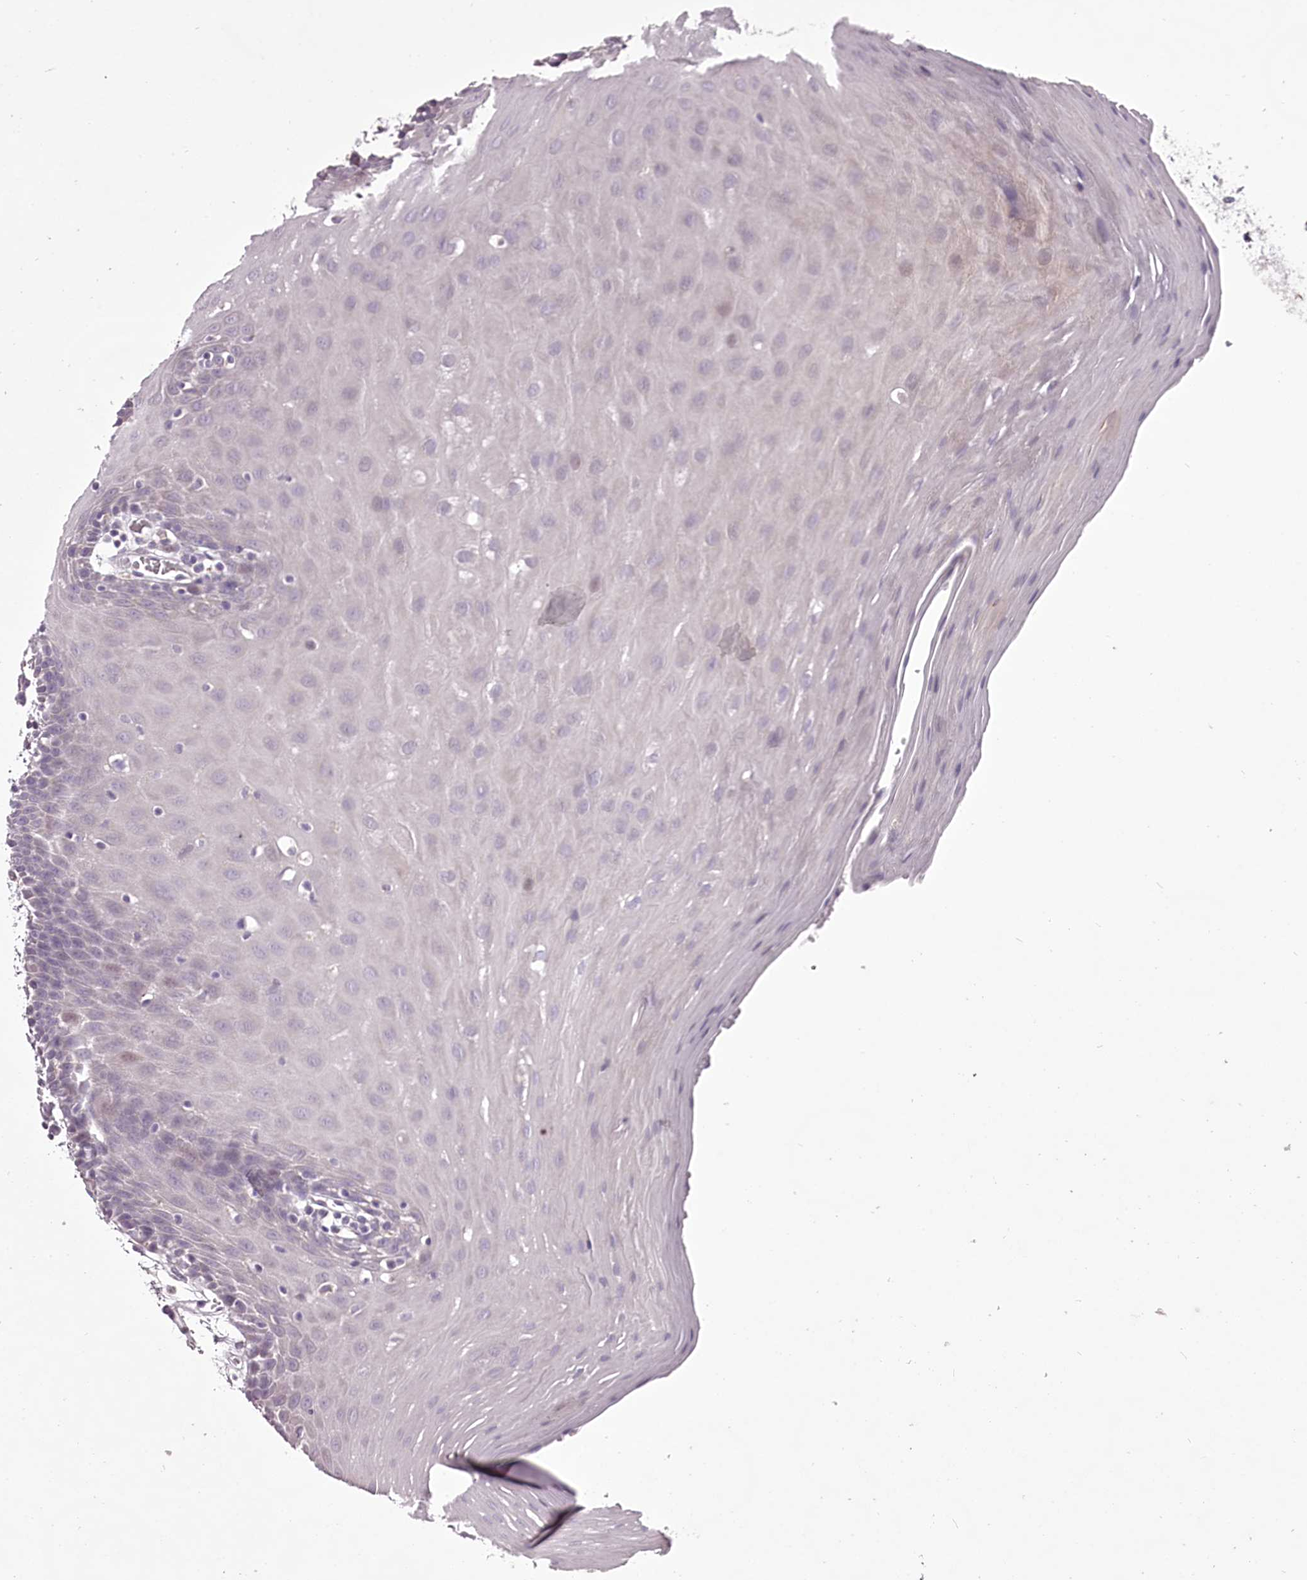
{"staining": {"intensity": "negative", "quantity": "none", "location": "none"}, "tissue": "oral mucosa", "cell_type": "Squamous epithelial cells", "image_type": "normal", "snomed": [{"axis": "morphology", "description": "Normal tissue, NOS"}, {"axis": "topography", "description": "Skeletal muscle"}, {"axis": "topography", "description": "Oral tissue"}, {"axis": "topography", "description": "Salivary gland"}, {"axis": "topography", "description": "Peripheral nerve tissue"}], "caption": "An IHC micrograph of benign oral mucosa is shown. There is no staining in squamous epithelial cells of oral mucosa. (DAB (3,3'-diaminobenzidine) IHC, high magnification).", "gene": "C1orf56", "patient": {"sex": "male", "age": 54}}